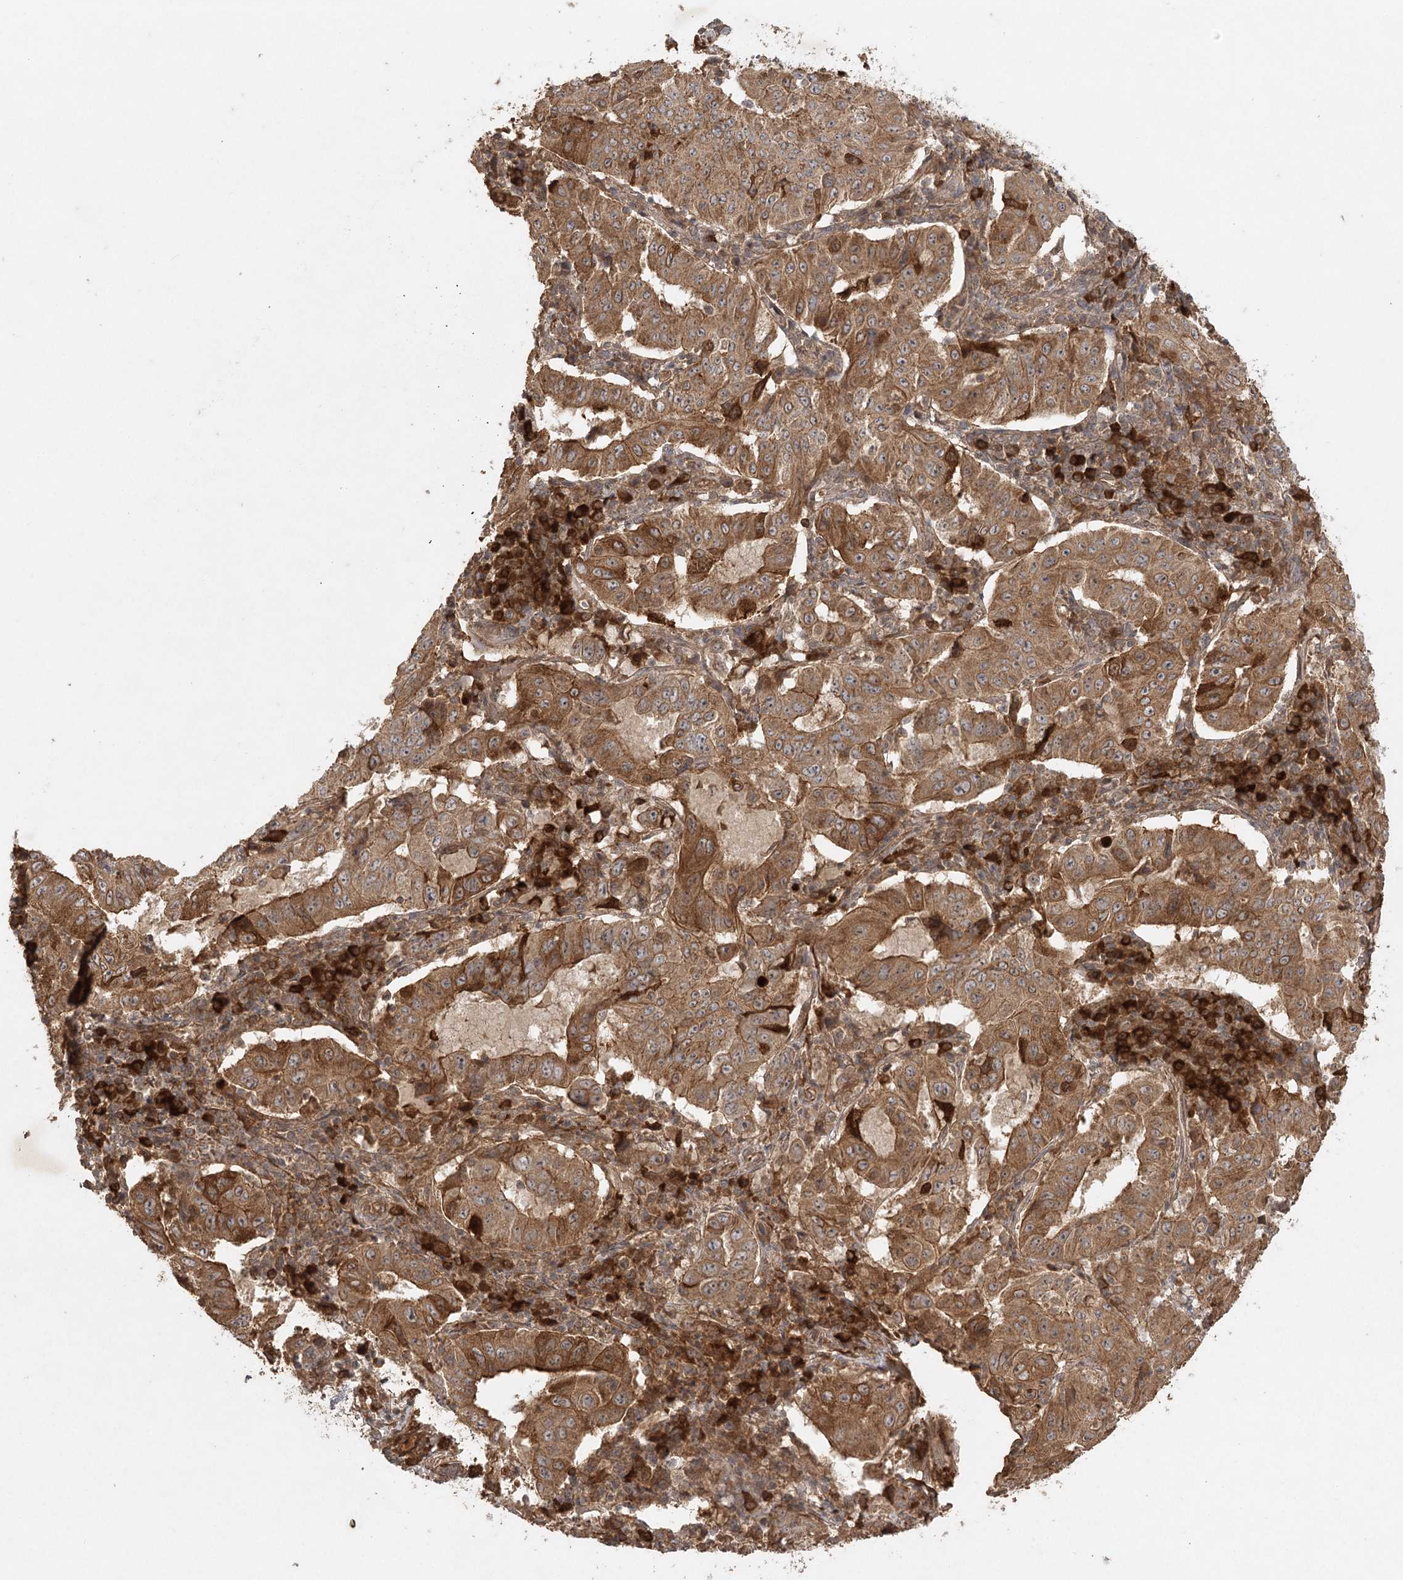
{"staining": {"intensity": "moderate", "quantity": ">75%", "location": "cytoplasmic/membranous"}, "tissue": "pancreatic cancer", "cell_type": "Tumor cells", "image_type": "cancer", "snomed": [{"axis": "morphology", "description": "Adenocarcinoma, NOS"}, {"axis": "topography", "description": "Pancreas"}], "caption": "Protein staining of pancreatic cancer tissue displays moderate cytoplasmic/membranous positivity in approximately >75% of tumor cells.", "gene": "ARL13A", "patient": {"sex": "male", "age": 63}}